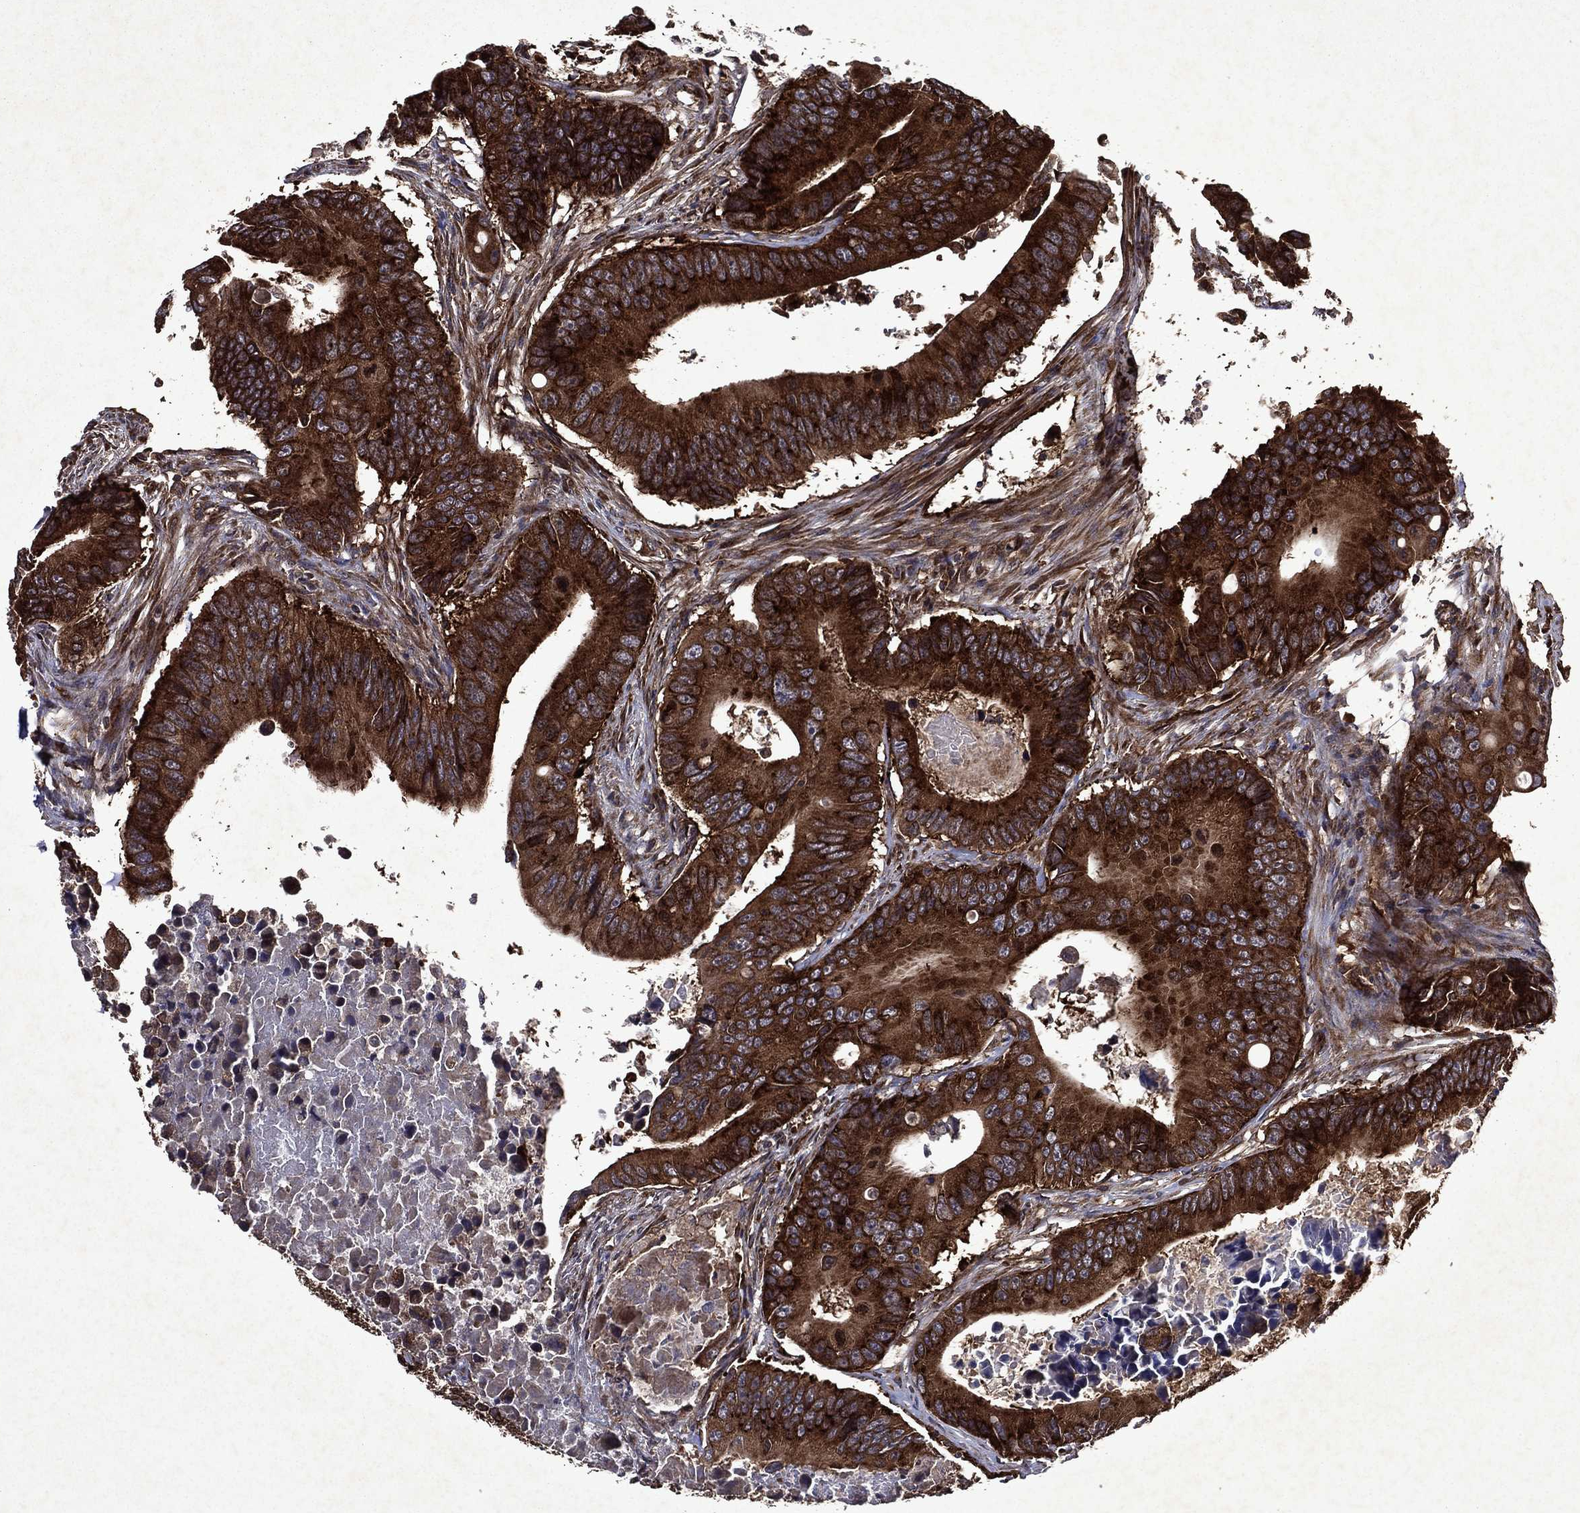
{"staining": {"intensity": "strong", "quantity": ">75%", "location": "cytoplasmic/membranous"}, "tissue": "colorectal cancer", "cell_type": "Tumor cells", "image_type": "cancer", "snomed": [{"axis": "morphology", "description": "Adenocarcinoma, NOS"}, {"axis": "topography", "description": "Colon"}], "caption": "DAB (3,3'-diaminobenzidine) immunohistochemical staining of human colorectal adenocarcinoma reveals strong cytoplasmic/membranous protein staining in approximately >75% of tumor cells.", "gene": "EIF2B4", "patient": {"sex": "female", "age": 90}}